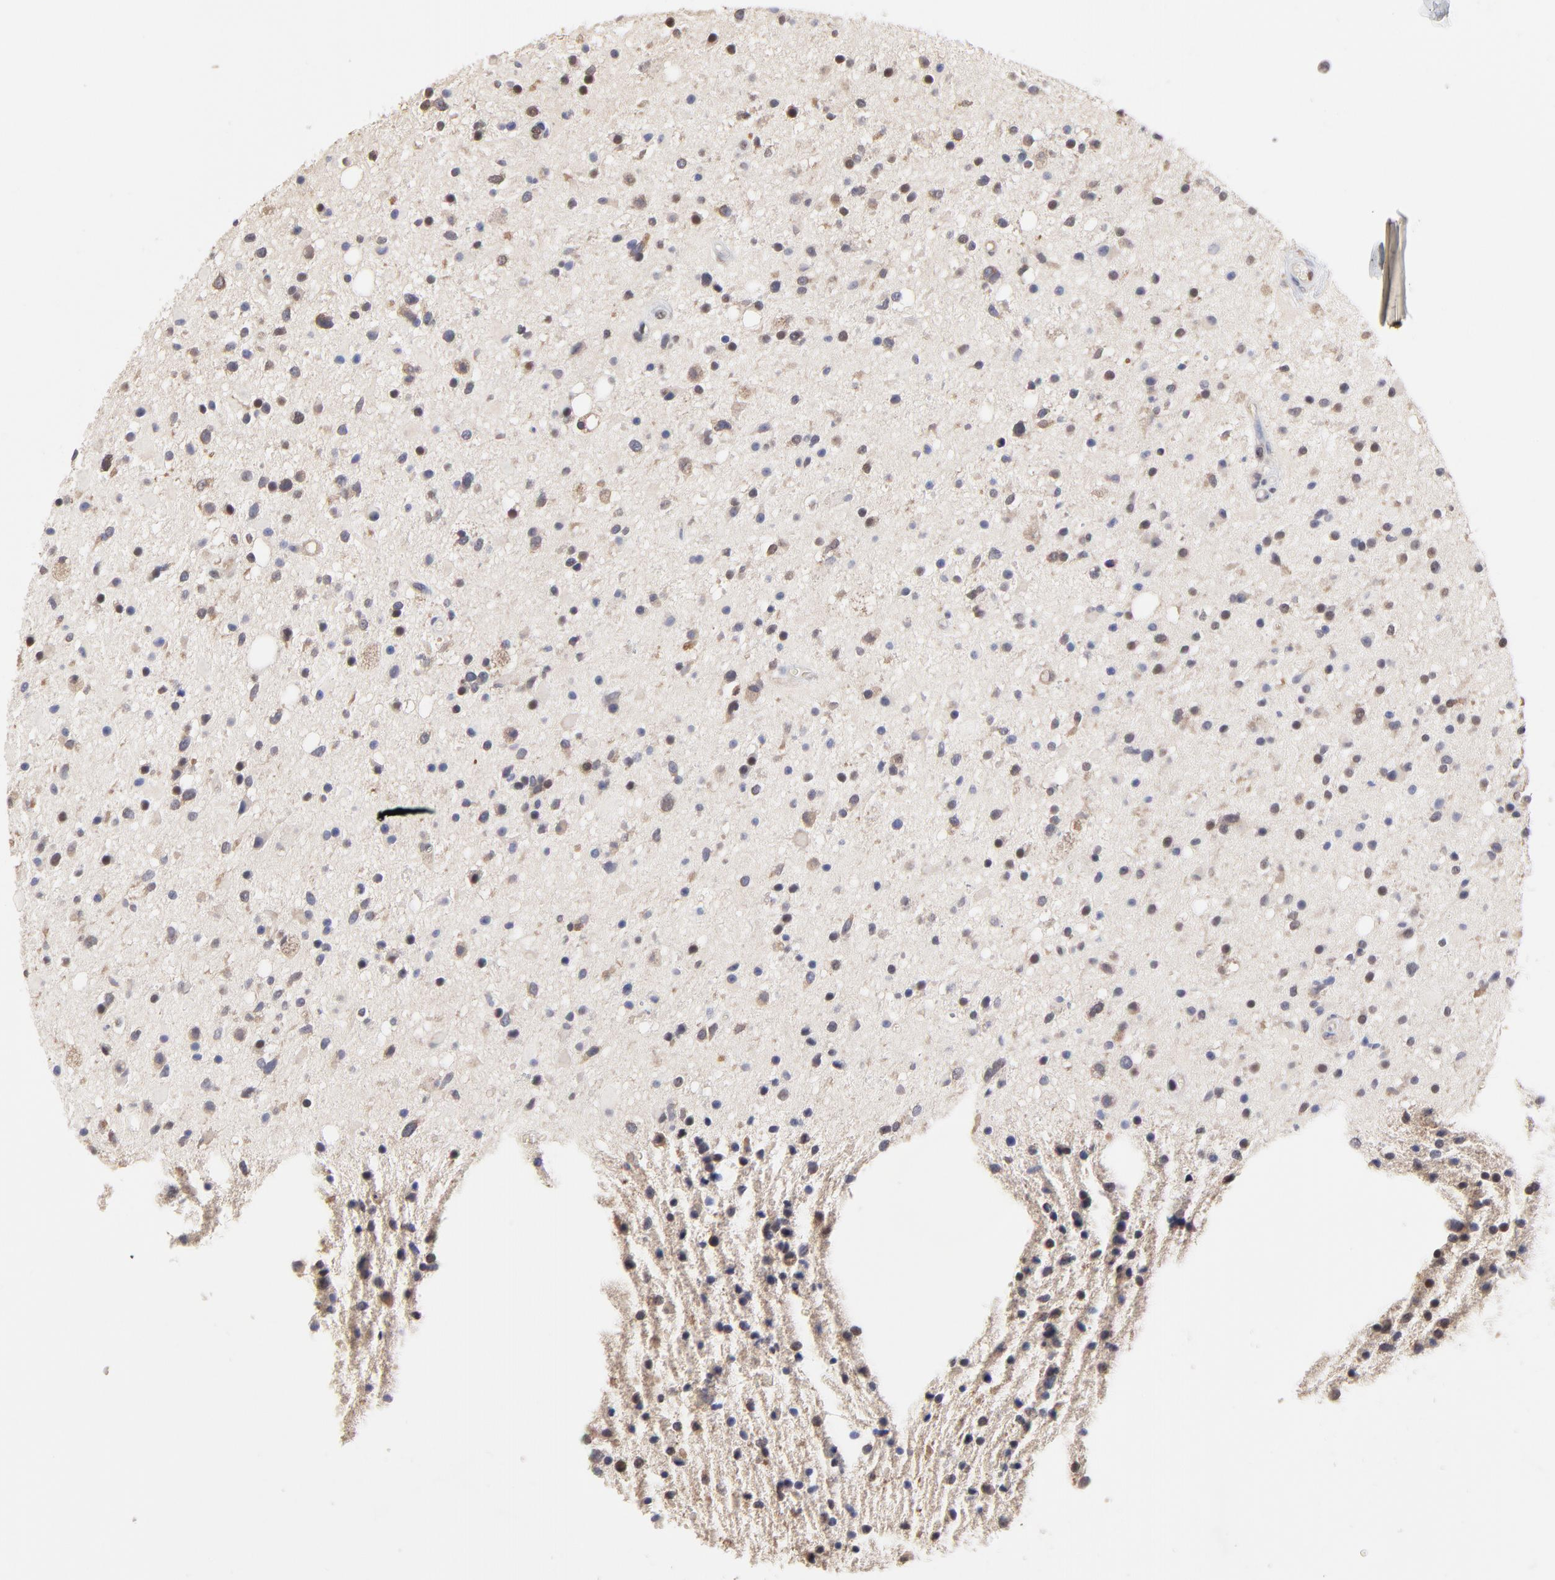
{"staining": {"intensity": "weak", "quantity": "25%-75%", "location": "cytoplasmic/membranous"}, "tissue": "glioma", "cell_type": "Tumor cells", "image_type": "cancer", "snomed": [{"axis": "morphology", "description": "Glioma, malignant, High grade"}, {"axis": "topography", "description": "Brain"}], "caption": "A brown stain highlights weak cytoplasmic/membranous staining of a protein in glioma tumor cells.", "gene": "CCT2", "patient": {"sex": "male", "age": 33}}